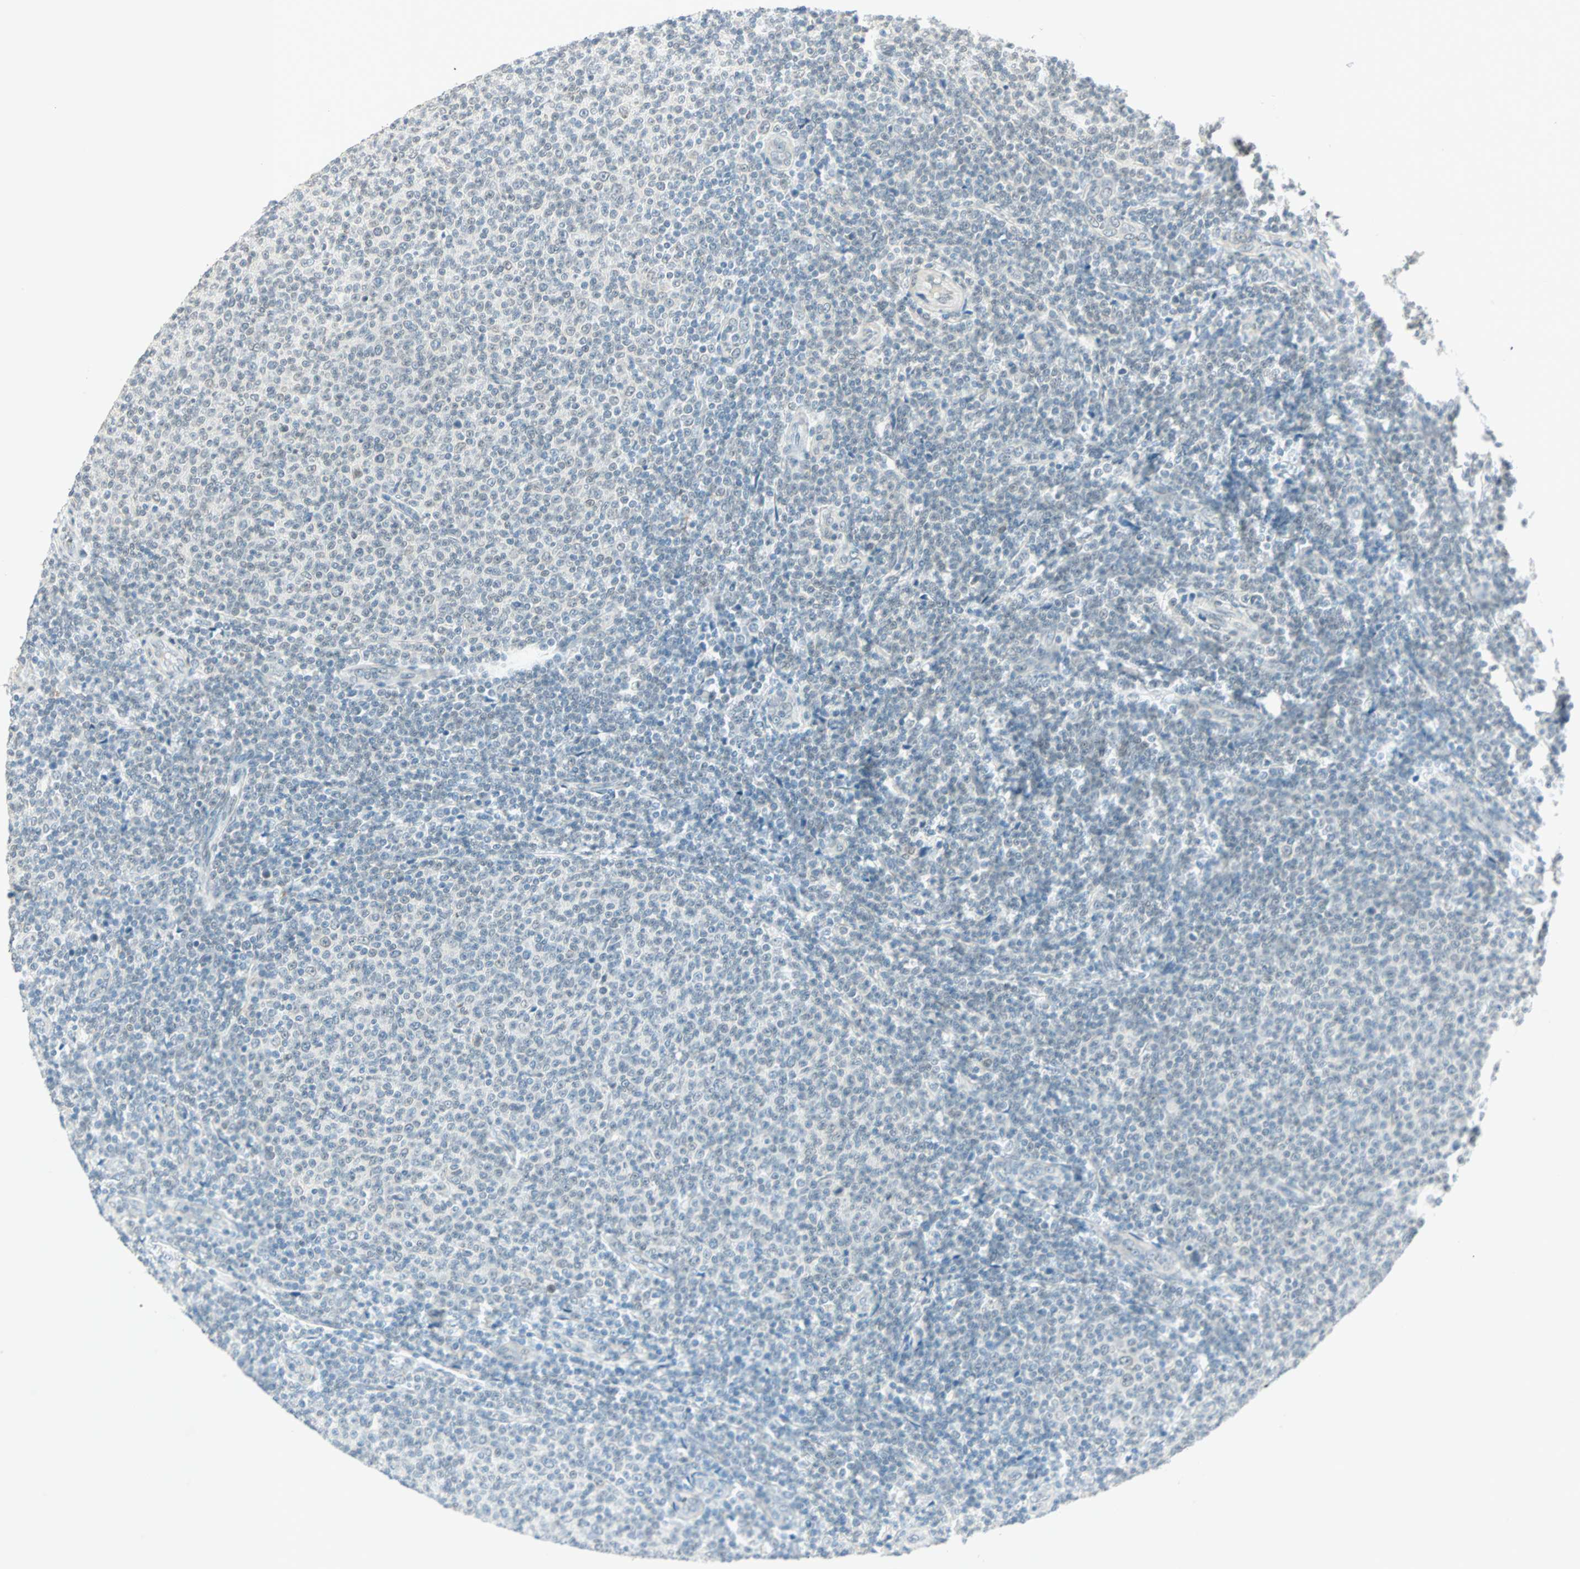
{"staining": {"intensity": "negative", "quantity": "none", "location": "none"}, "tissue": "lymphoma", "cell_type": "Tumor cells", "image_type": "cancer", "snomed": [{"axis": "morphology", "description": "Malignant lymphoma, non-Hodgkin's type, Low grade"}, {"axis": "topography", "description": "Lymph node"}], "caption": "Histopathology image shows no significant protein positivity in tumor cells of malignant lymphoma, non-Hodgkin's type (low-grade).", "gene": "BCAN", "patient": {"sex": "male", "age": 66}}